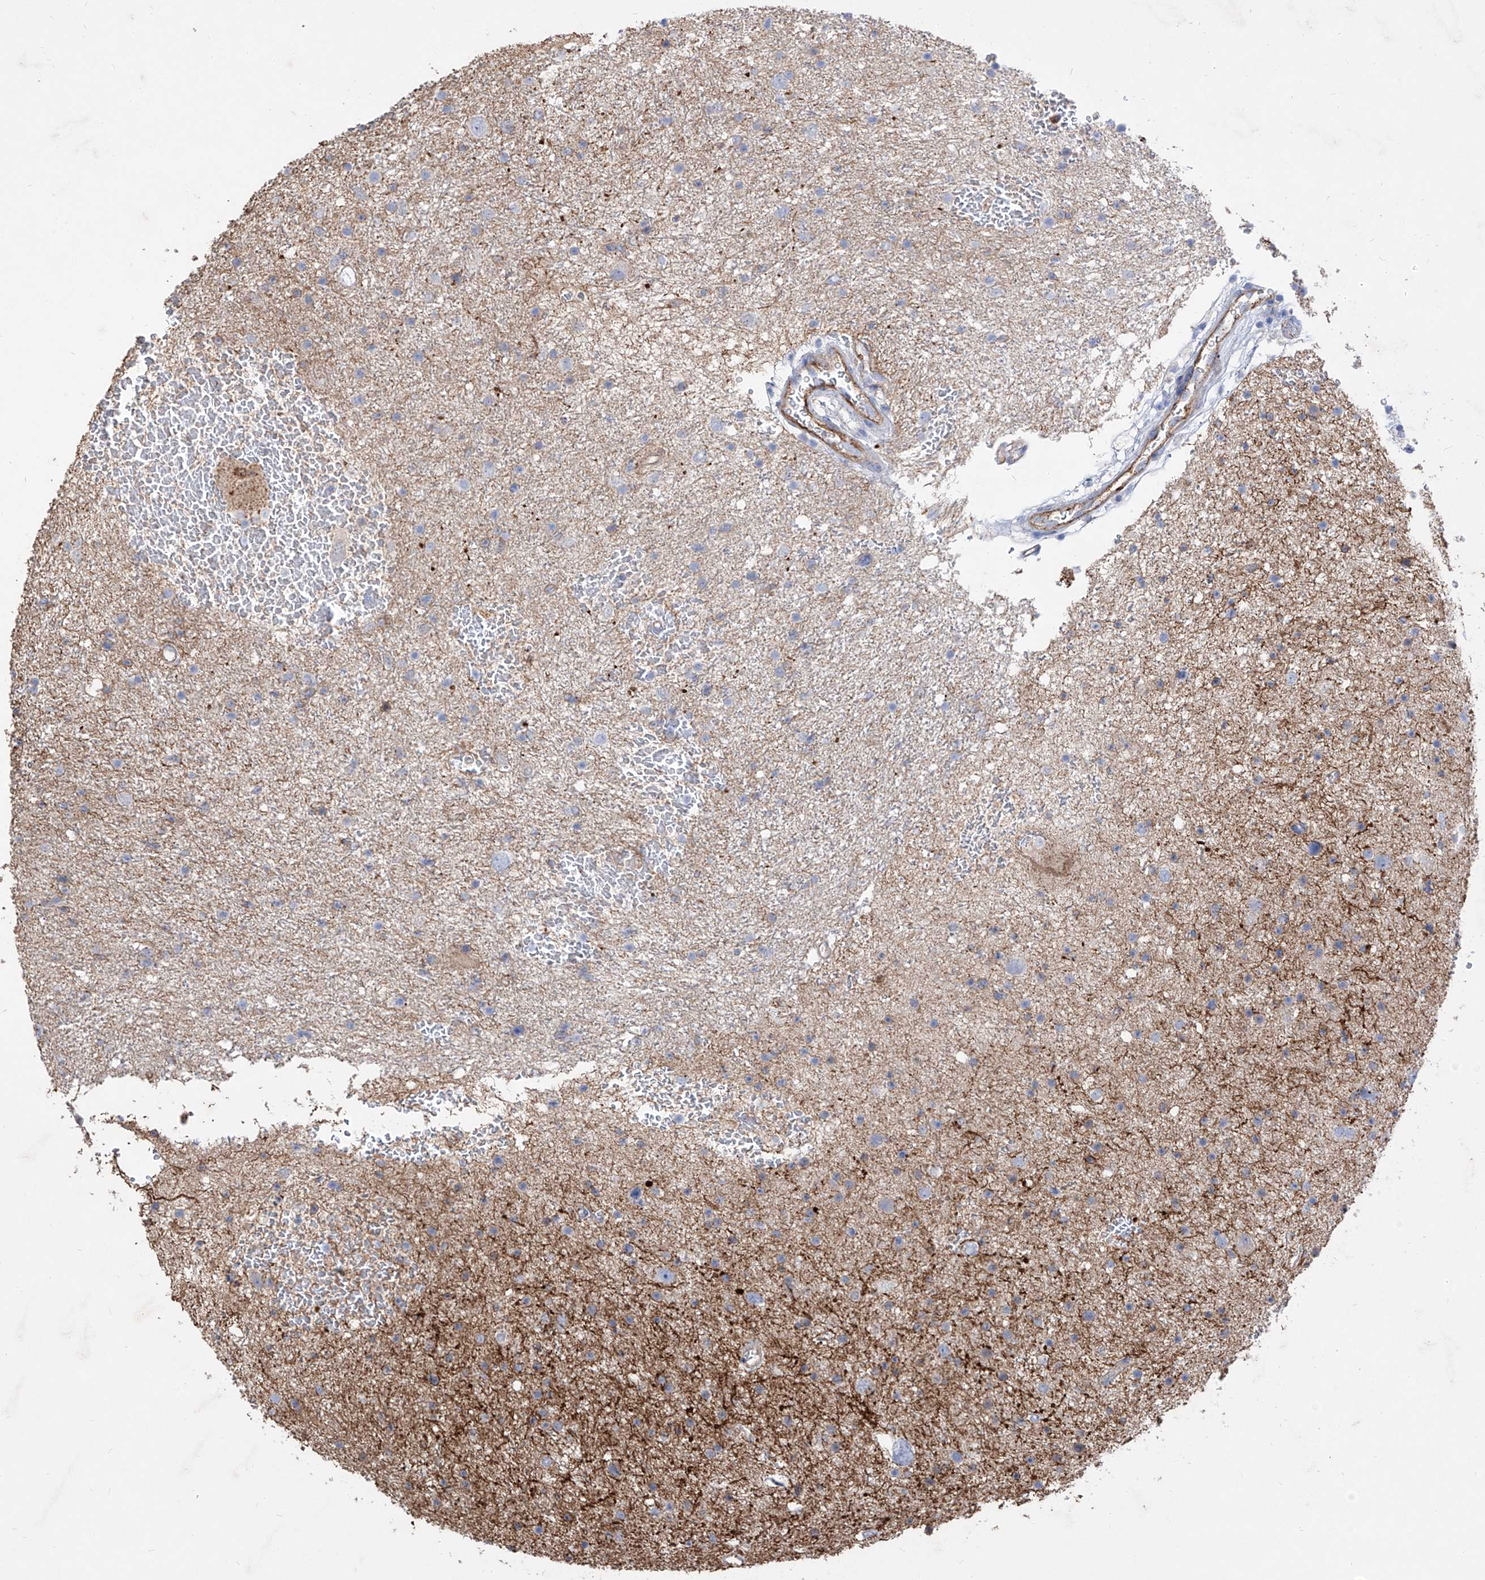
{"staining": {"intensity": "negative", "quantity": "none", "location": "none"}, "tissue": "glioma", "cell_type": "Tumor cells", "image_type": "cancer", "snomed": [{"axis": "morphology", "description": "Glioma, malignant, Low grade"}, {"axis": "topography", "description": "Brain"}], "caption": "DAB (3,3'-diaminobenzidine) immunohistochemical staining of human low-grade glioma (malignant) shows no significant staining in tumor cells. (DAB immunohistochemistry (IHC) with hematoxylin counter stain).", "gene": "C1orf74", "patient": {"sex": "female", "age": 37}}